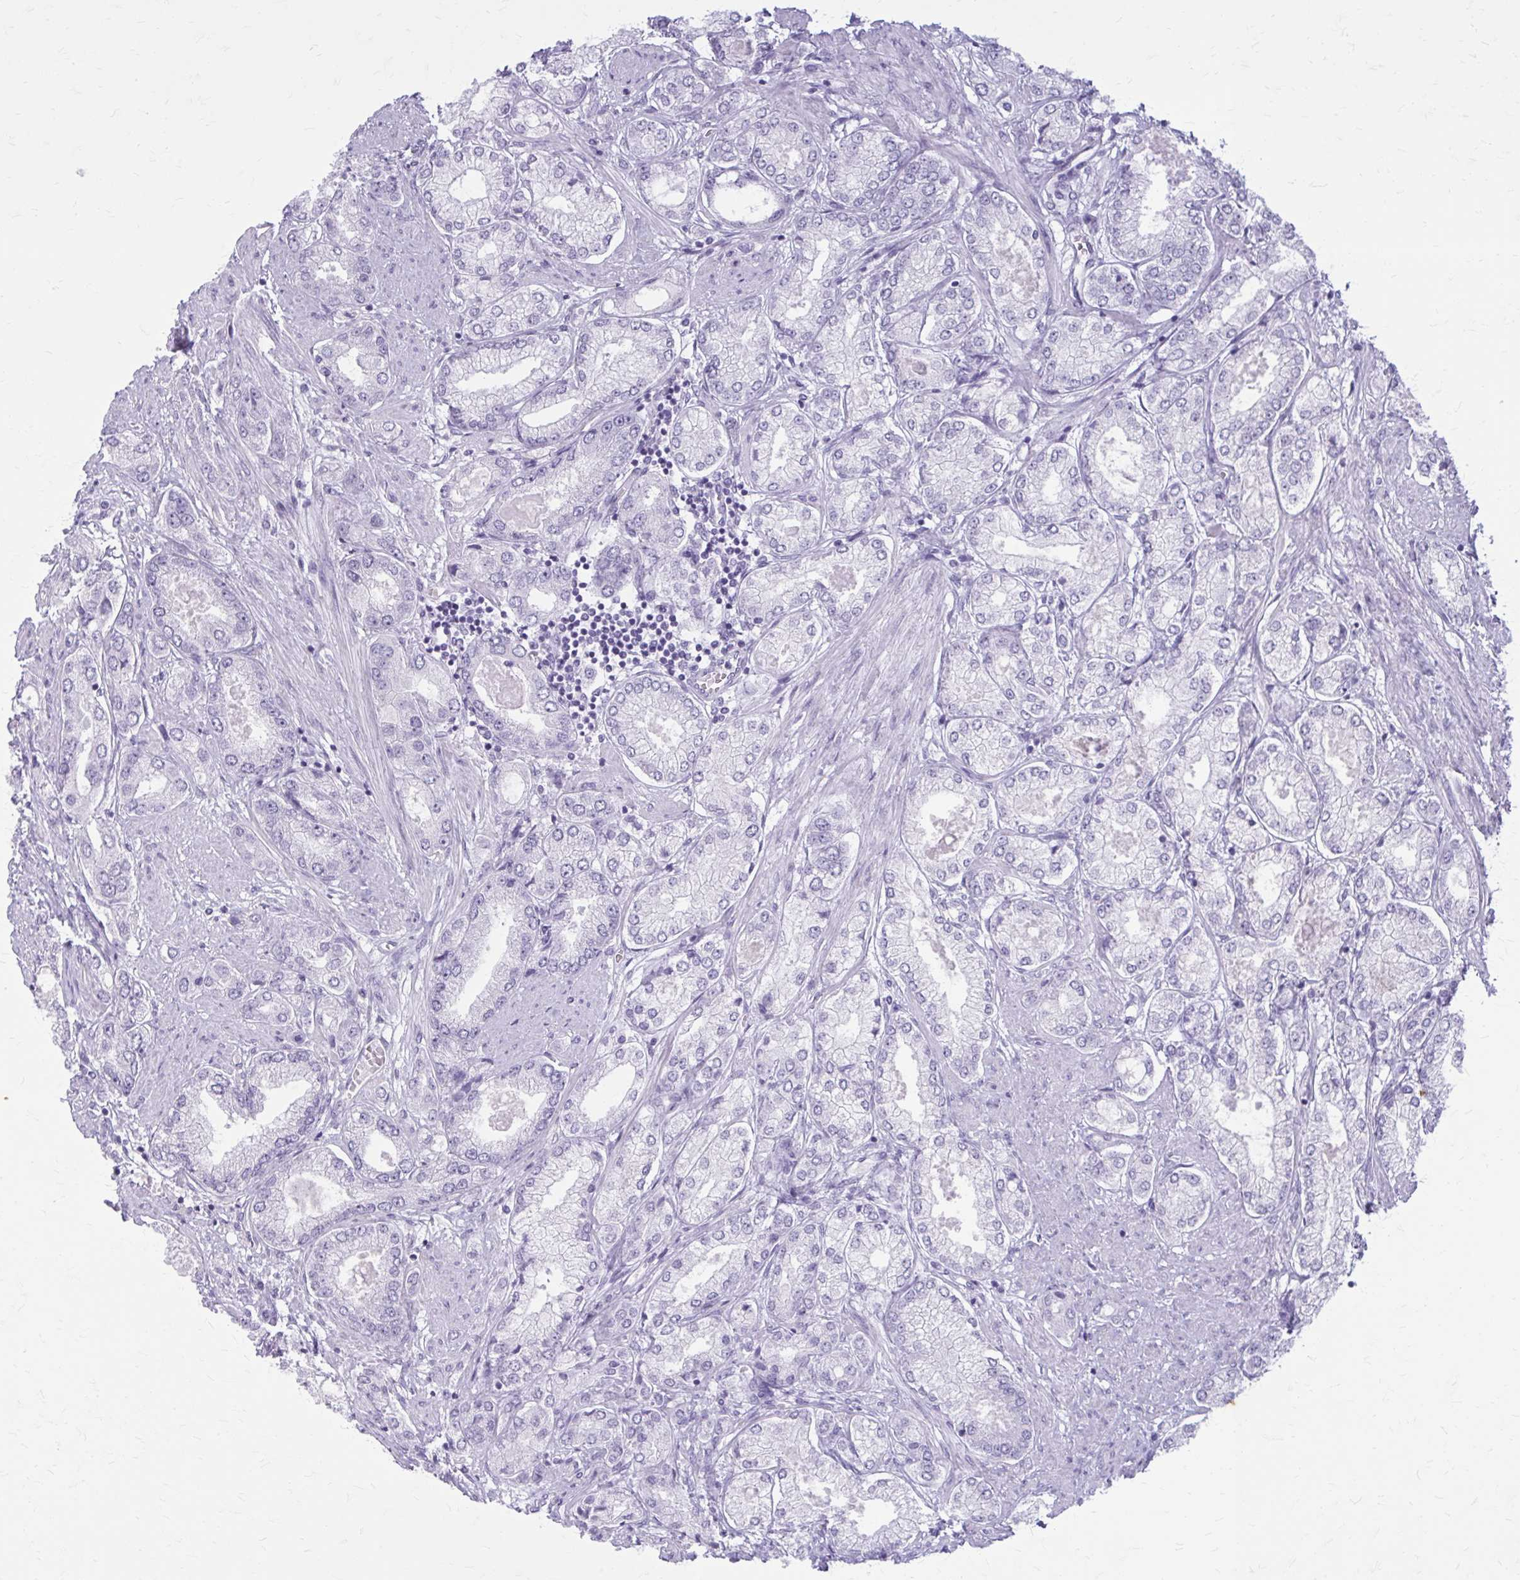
{"staining": {"intensity": "negative", "quantity": "none", "location": "none"}, "tissue": "prostate cancer", "cell_type": "Tumor cells", "image_type": "cancer", "snomed": [{"axis": "morphology", "description": "Adenocarcinoma, High grade"}, {"axis": "topography", "description": "Prostate"}], "caption": "The micrograph demonstrates no significant positivity in tumor cells of adenocarcinoma (high-grade) (prostate).", "gene": "KRT5", "patient": {"sex": "male", "age": 68}}